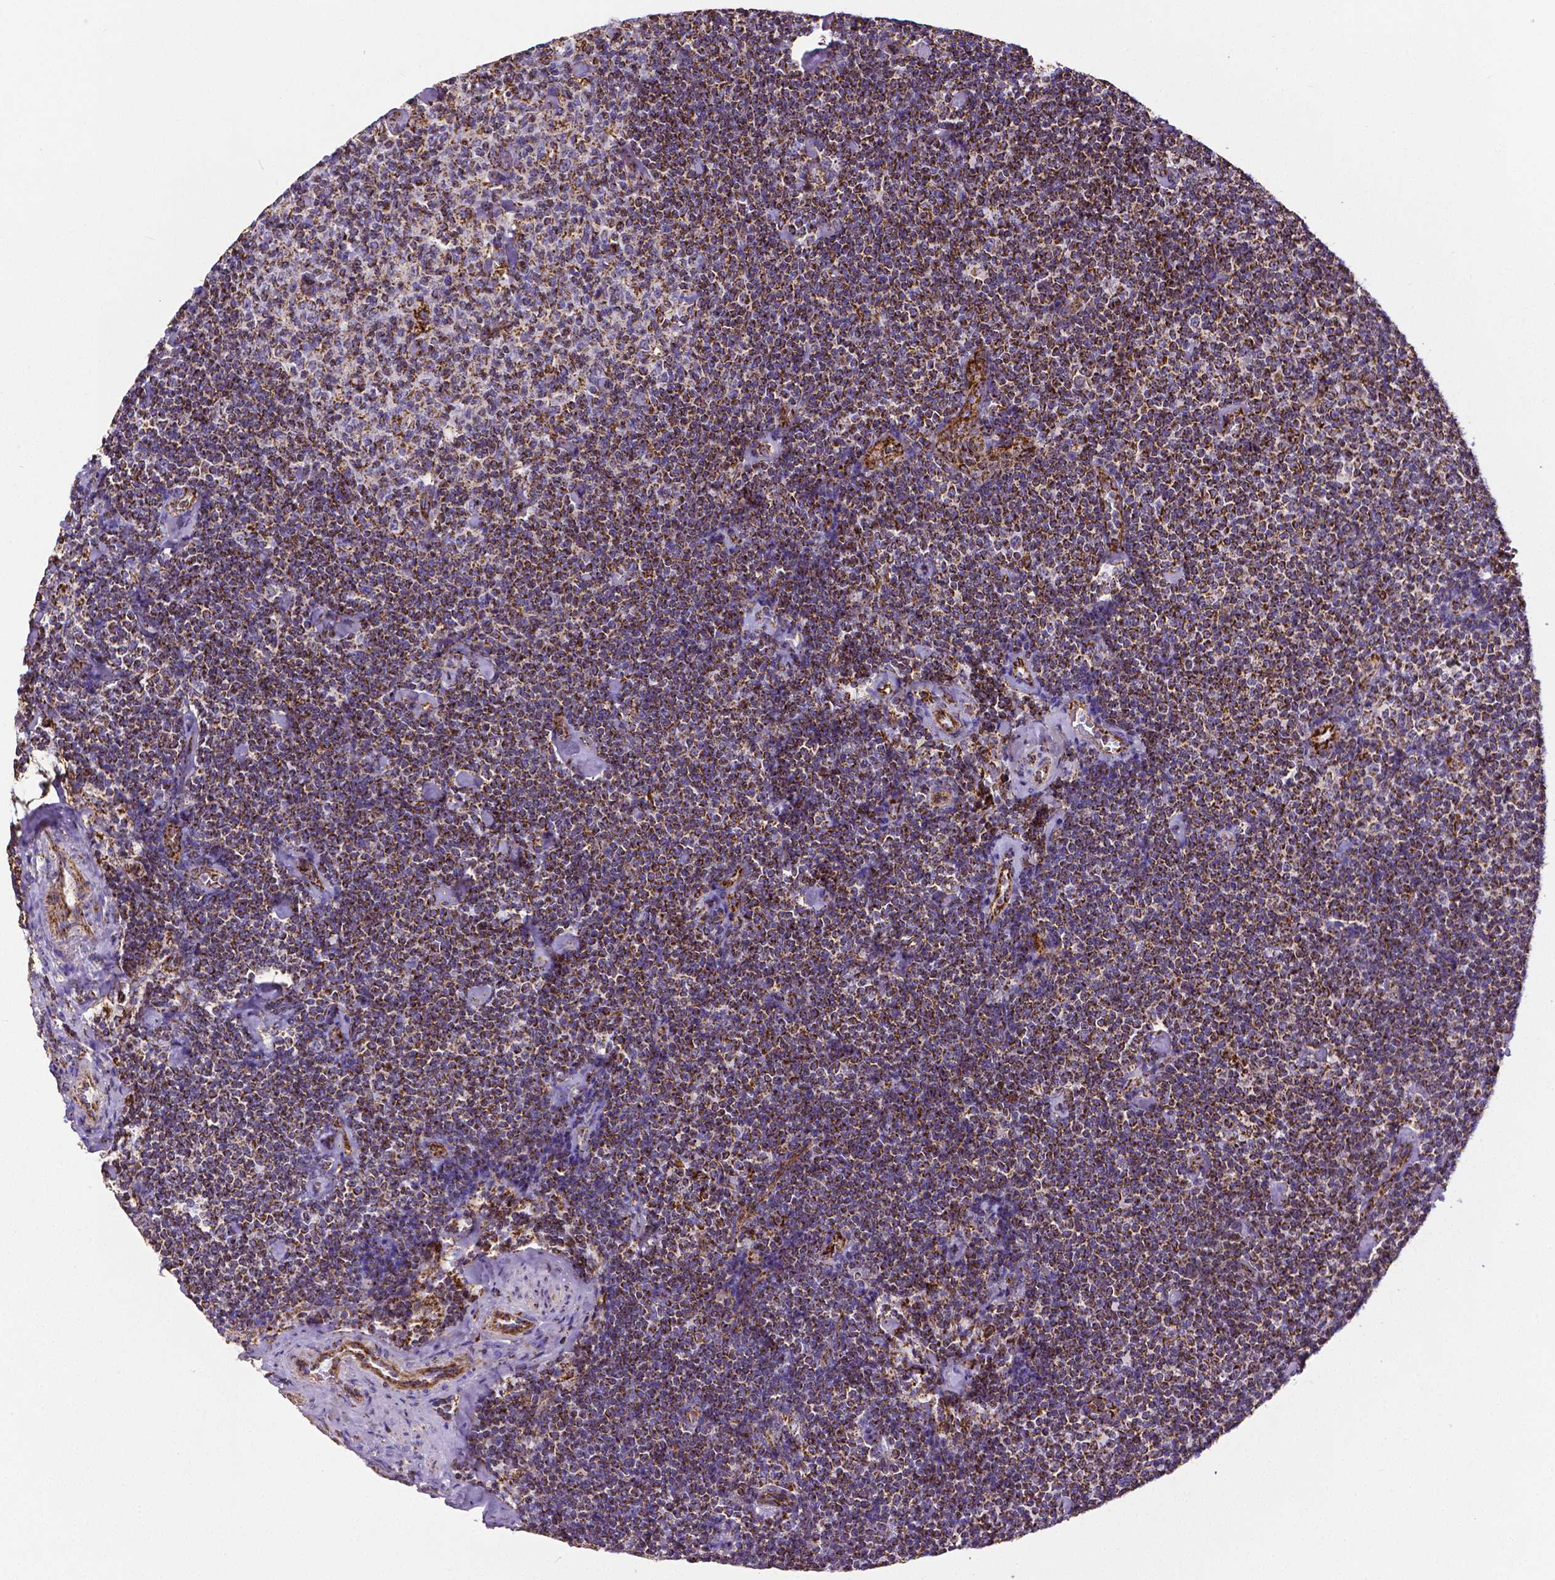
{"staining": {"intensity": "strong", "quantity": ">75%", "location": "cytoplasmic/membranous"}, "tissue": "lymphoma", "cell_type": "Tumor cells", "image_type": "cancer", "snomed": [{"axis": "morphology", "description": "Malignant lymphoma, non-Hodgkin's type, Low grade"}, {"axis": "topography", "description": "Lymph node"}], "caption": "The histopathology image reveals immunohistochemical staining of lymphoma. There is strong cytoplasmic/membranous expression is appreciated in approximately >75% of tumor cells.", "gene": "MACC1", "patient": {"sex": "male", "age": 81}}